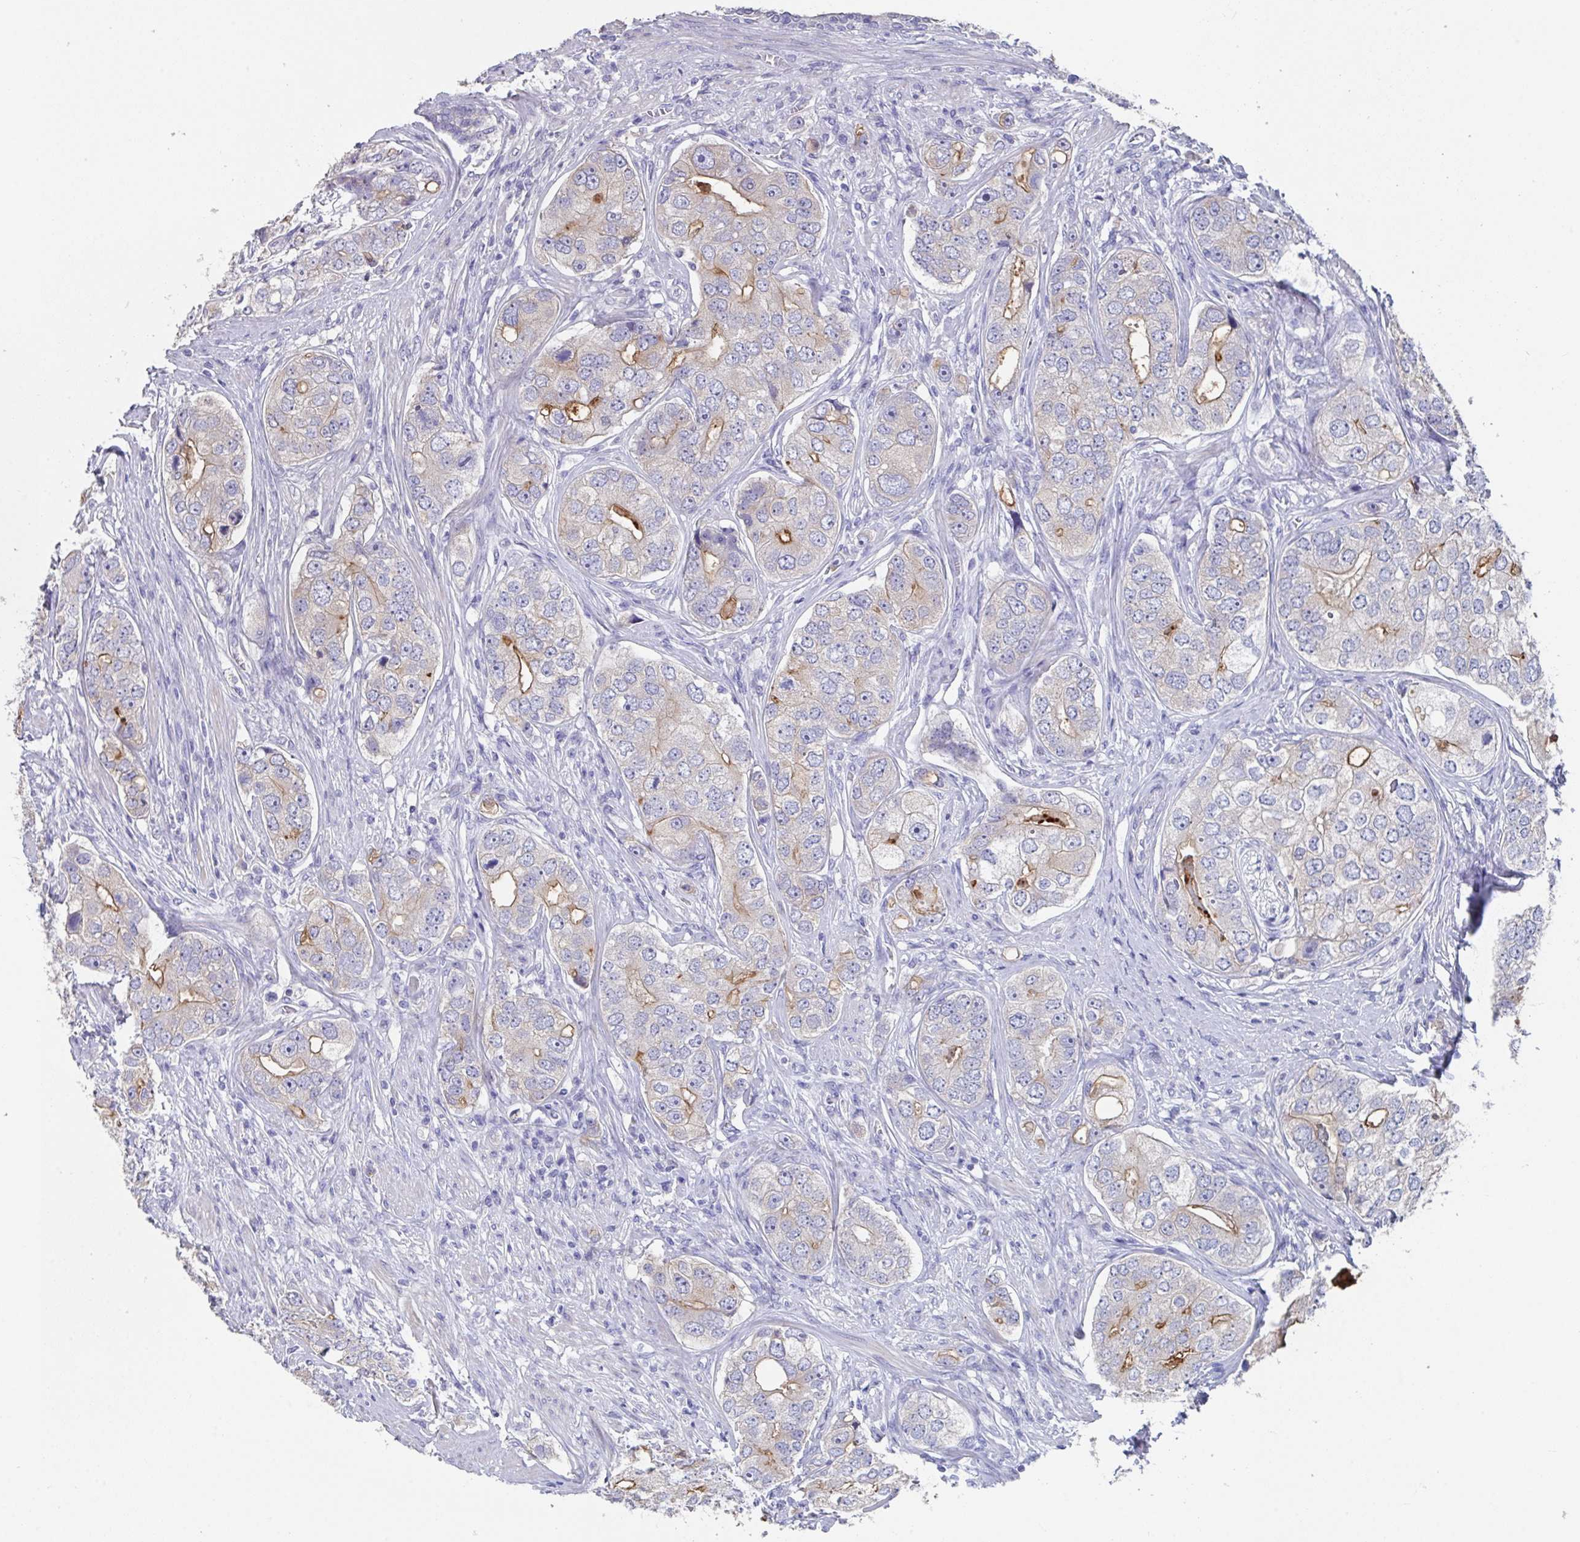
{"staining": {"intensity": "moderate", "quantity": "<25%", "location": "cytoplasmic/membranous"}, "tissue": "prostate cancer", "cell_type": "Tumor cells", "image_type": "cancer", "snomed": [{"axis": "morphology", "description": "Adenocarcinoma, High grade"}, {"axis": "topography", "description": "Prostate"}], "caption": "Immunohistochemistry (IHC) of prostate cancer exhibits low levels of moderate cytoplasmic/membranous positivity in about <25% of tumor cells.", "gene": "SLC44A4", "patient": {"sex": "male", "age": 60}}